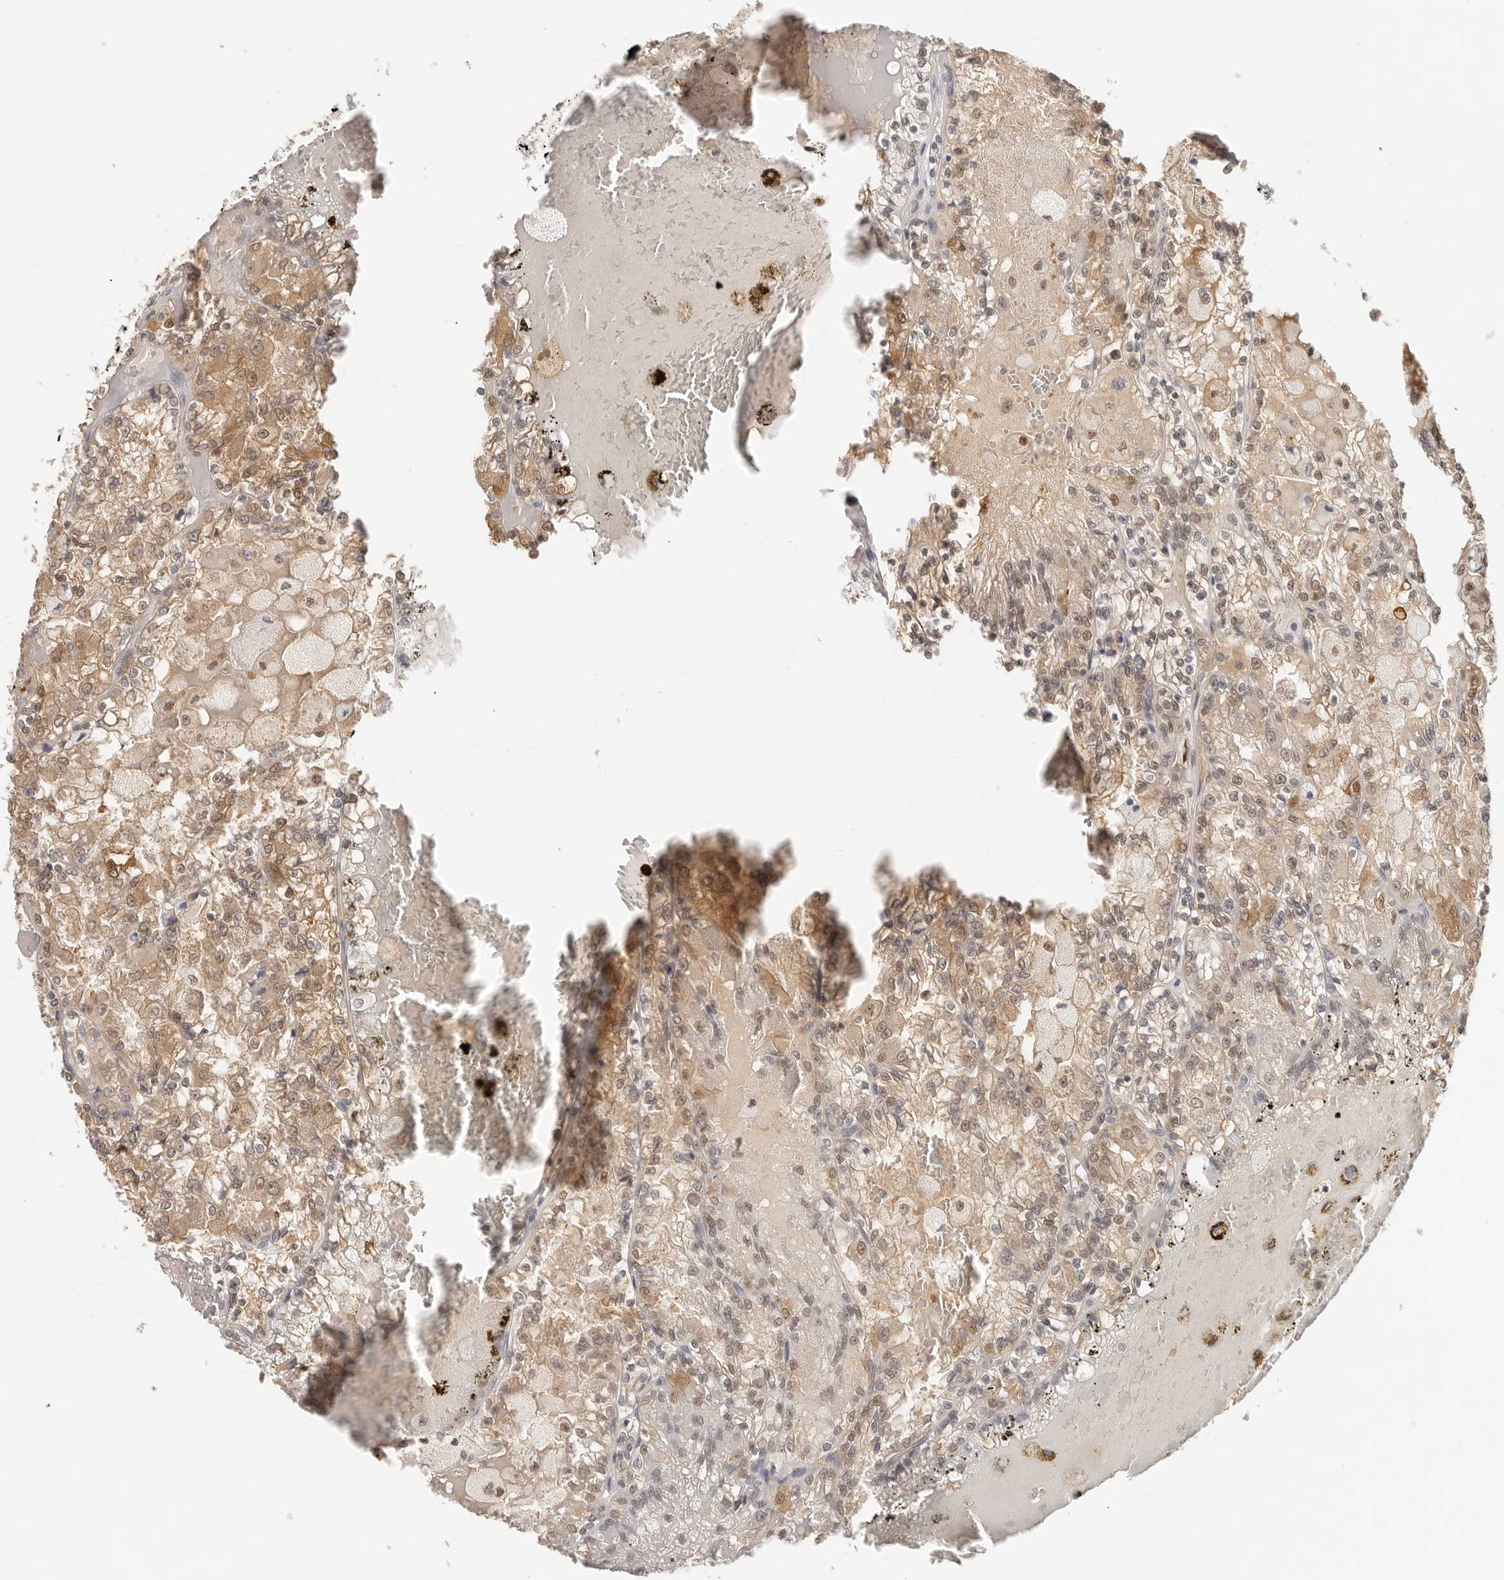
{"staining": {"intensity": "moderate", "quantity": ">75%", "location": "cytoplasmic/membranous,nuclear"}, "tissue": "renal cancer", "cell_type": "Tumor cells", "image_type": "cancer", "snomed": [{"axis": "morphology", "description": "Adenocarcinoma, NOS"}, {"axis": "topography", "description": "Kidney"}], "caption": "Immunohistochemical staining of human renal cancer (adenocarcinoma) displays medium levels of moderate cytoplasmic/membranous and nuclear positivity in approximately >75% of tumor cells.", "gene": "LARP7", "patient": {"sex": "female", "age": 56}}